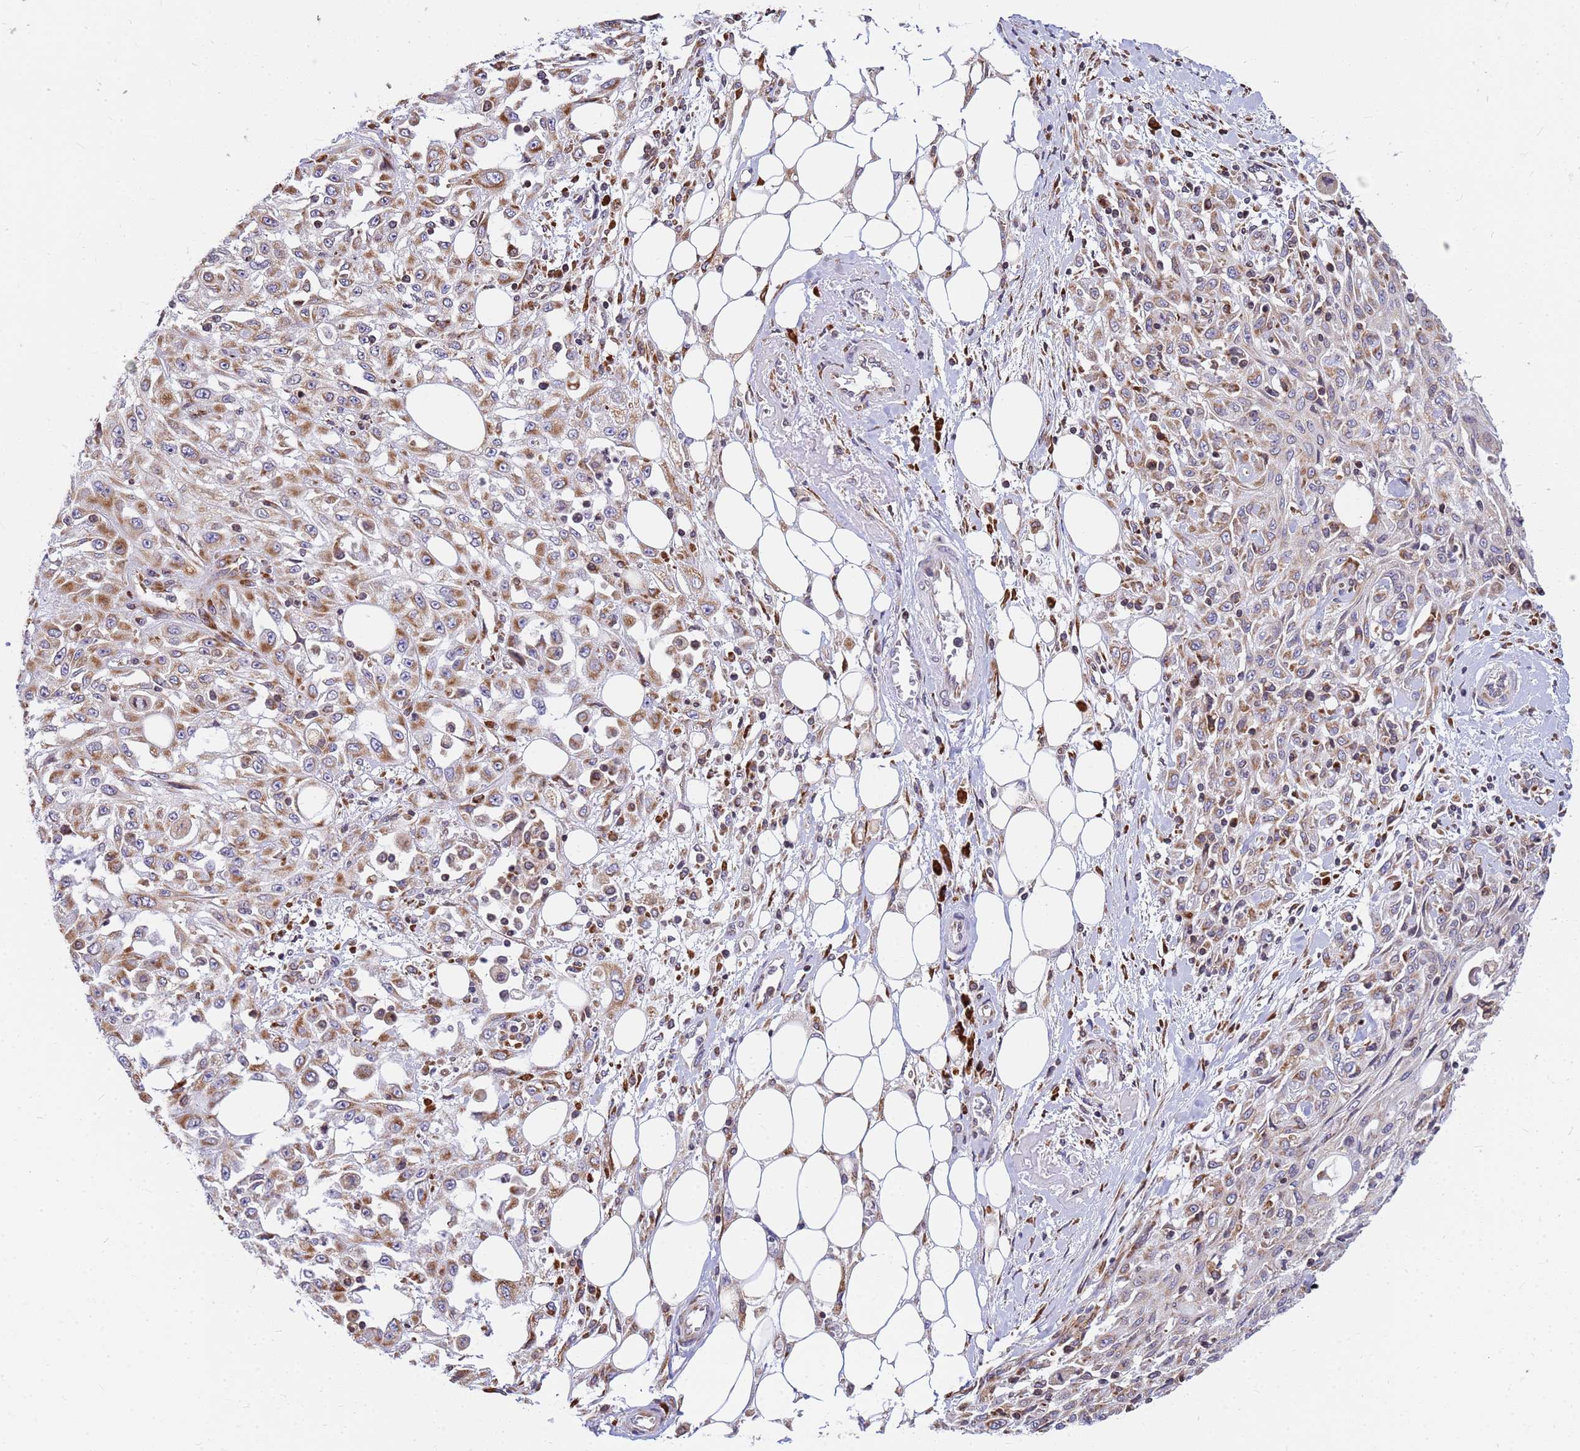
{"staining": {"intensity": "moderate", "quantity": "25%-75%", "location": "cytoplasmic/membranous"}, "tissue": "skin cancer", "cell_type": "Tumor cells", "image_type": "cancer", "snomed": [{"axis": "morphology", "description": "Squamous cell carcinoma, NOS"}, {"axis": "morphology", "description": "Squamous cell carcinoma, metastatic, NOS"}, {"axis": "topography", "description": "Skin"}, {"axis": "topography", "description": "Lymph node"}], "caption": "Human skin squamous cell carcinoma stained with a protein marker displays moderate staining in tumor cells.", "gene": "SSR4", "patient": {"sex": "male", "age": 75}}